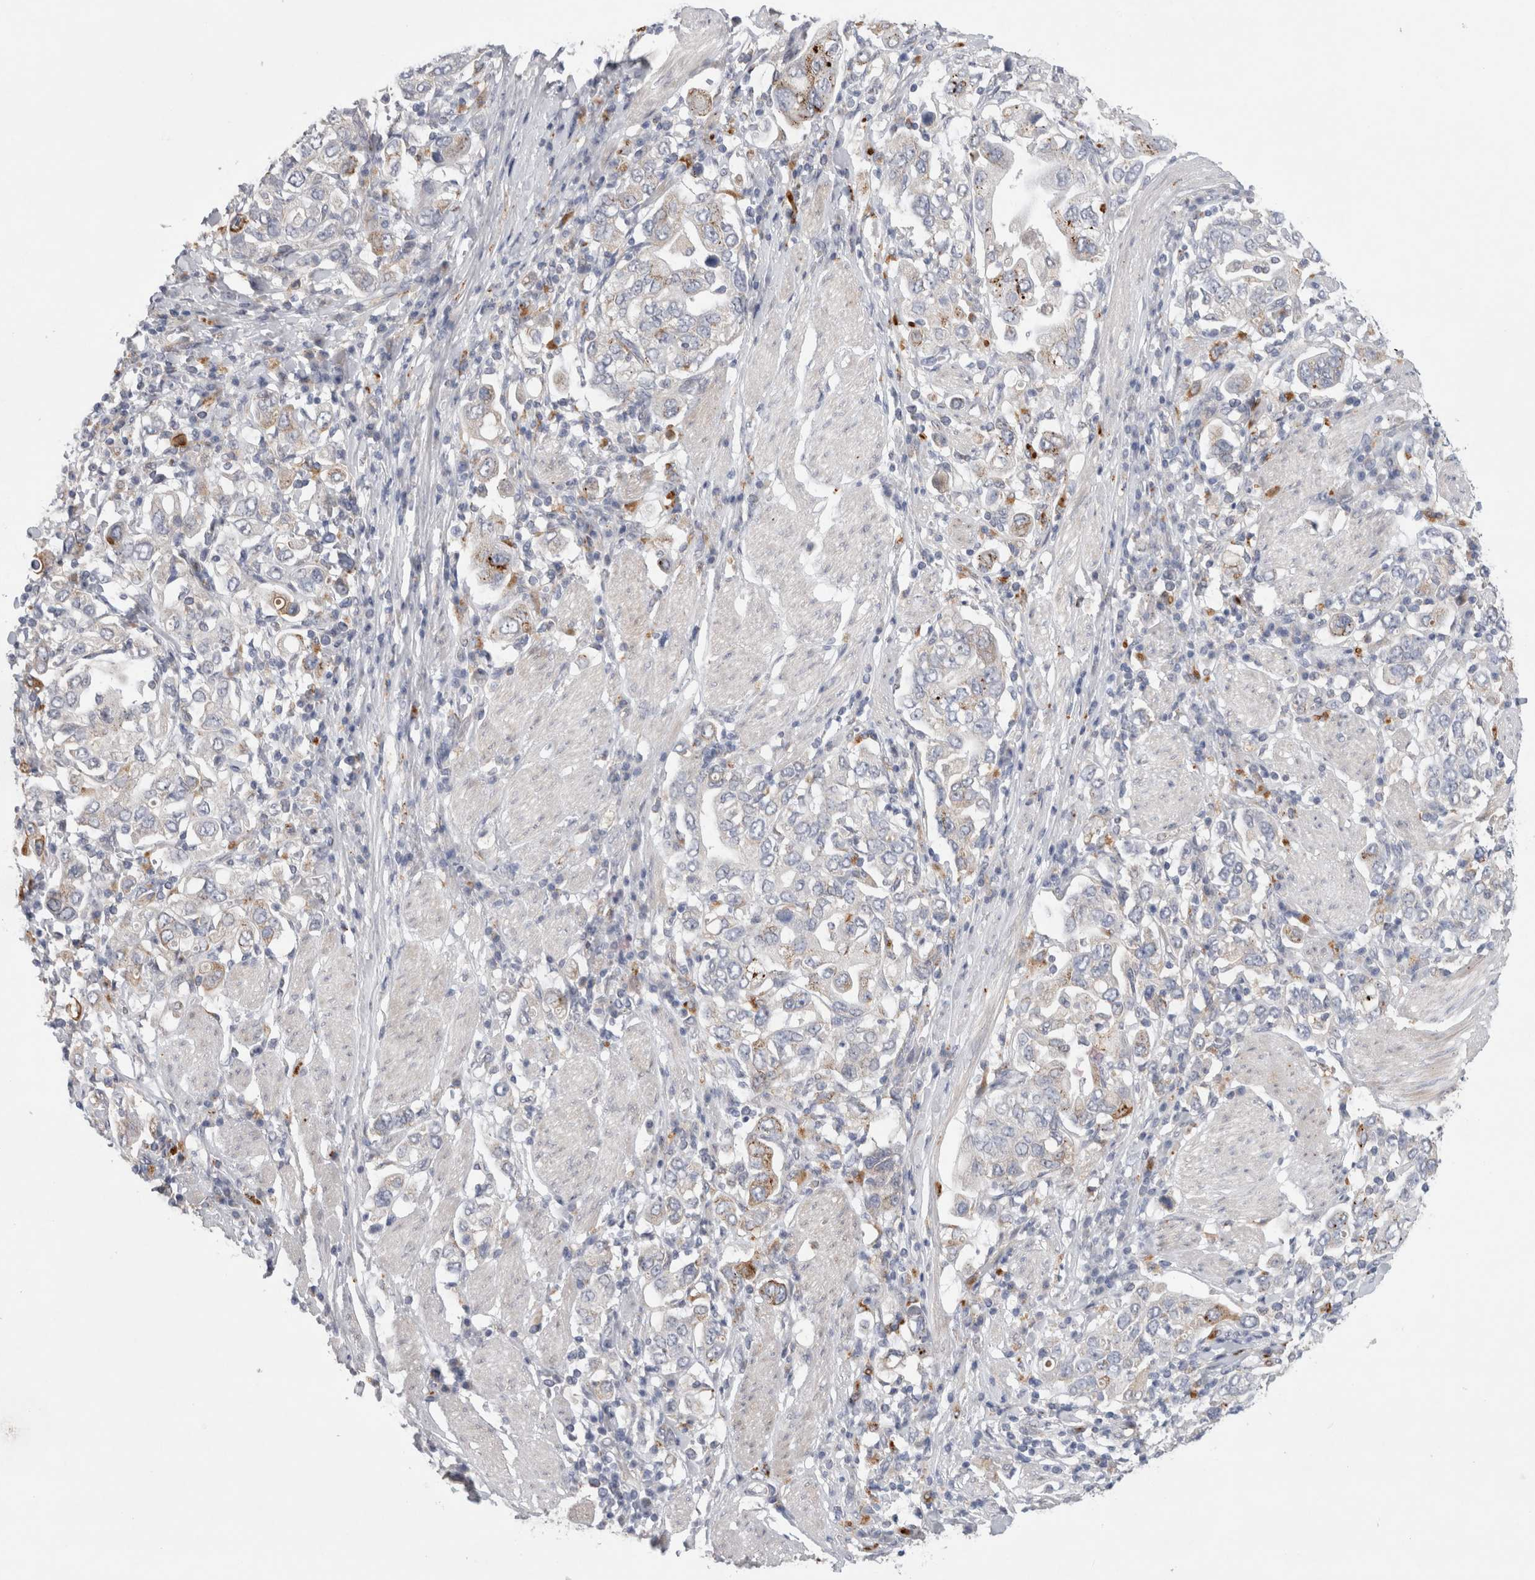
{"staining": {"intensity": "weak", "quantity": "<25%", "location": "cytoplasmic/membranous"}, "tissue": "stomach cancer", "cell_type": "Tumor cells", "image_type": "cancer", "snomed": [{"axis": "morphology", "description": "Adenocarcinoma, NOS"}, {"axis": "topography", "description": "Stomach, upper"}], "caption": "DAB immunohistochemical staining of stomach cancer (adenocarcinoma) shows no significant expression in tumor cells.", "gene": "GAA", "patient": {"sex": "male", "age": 62}}